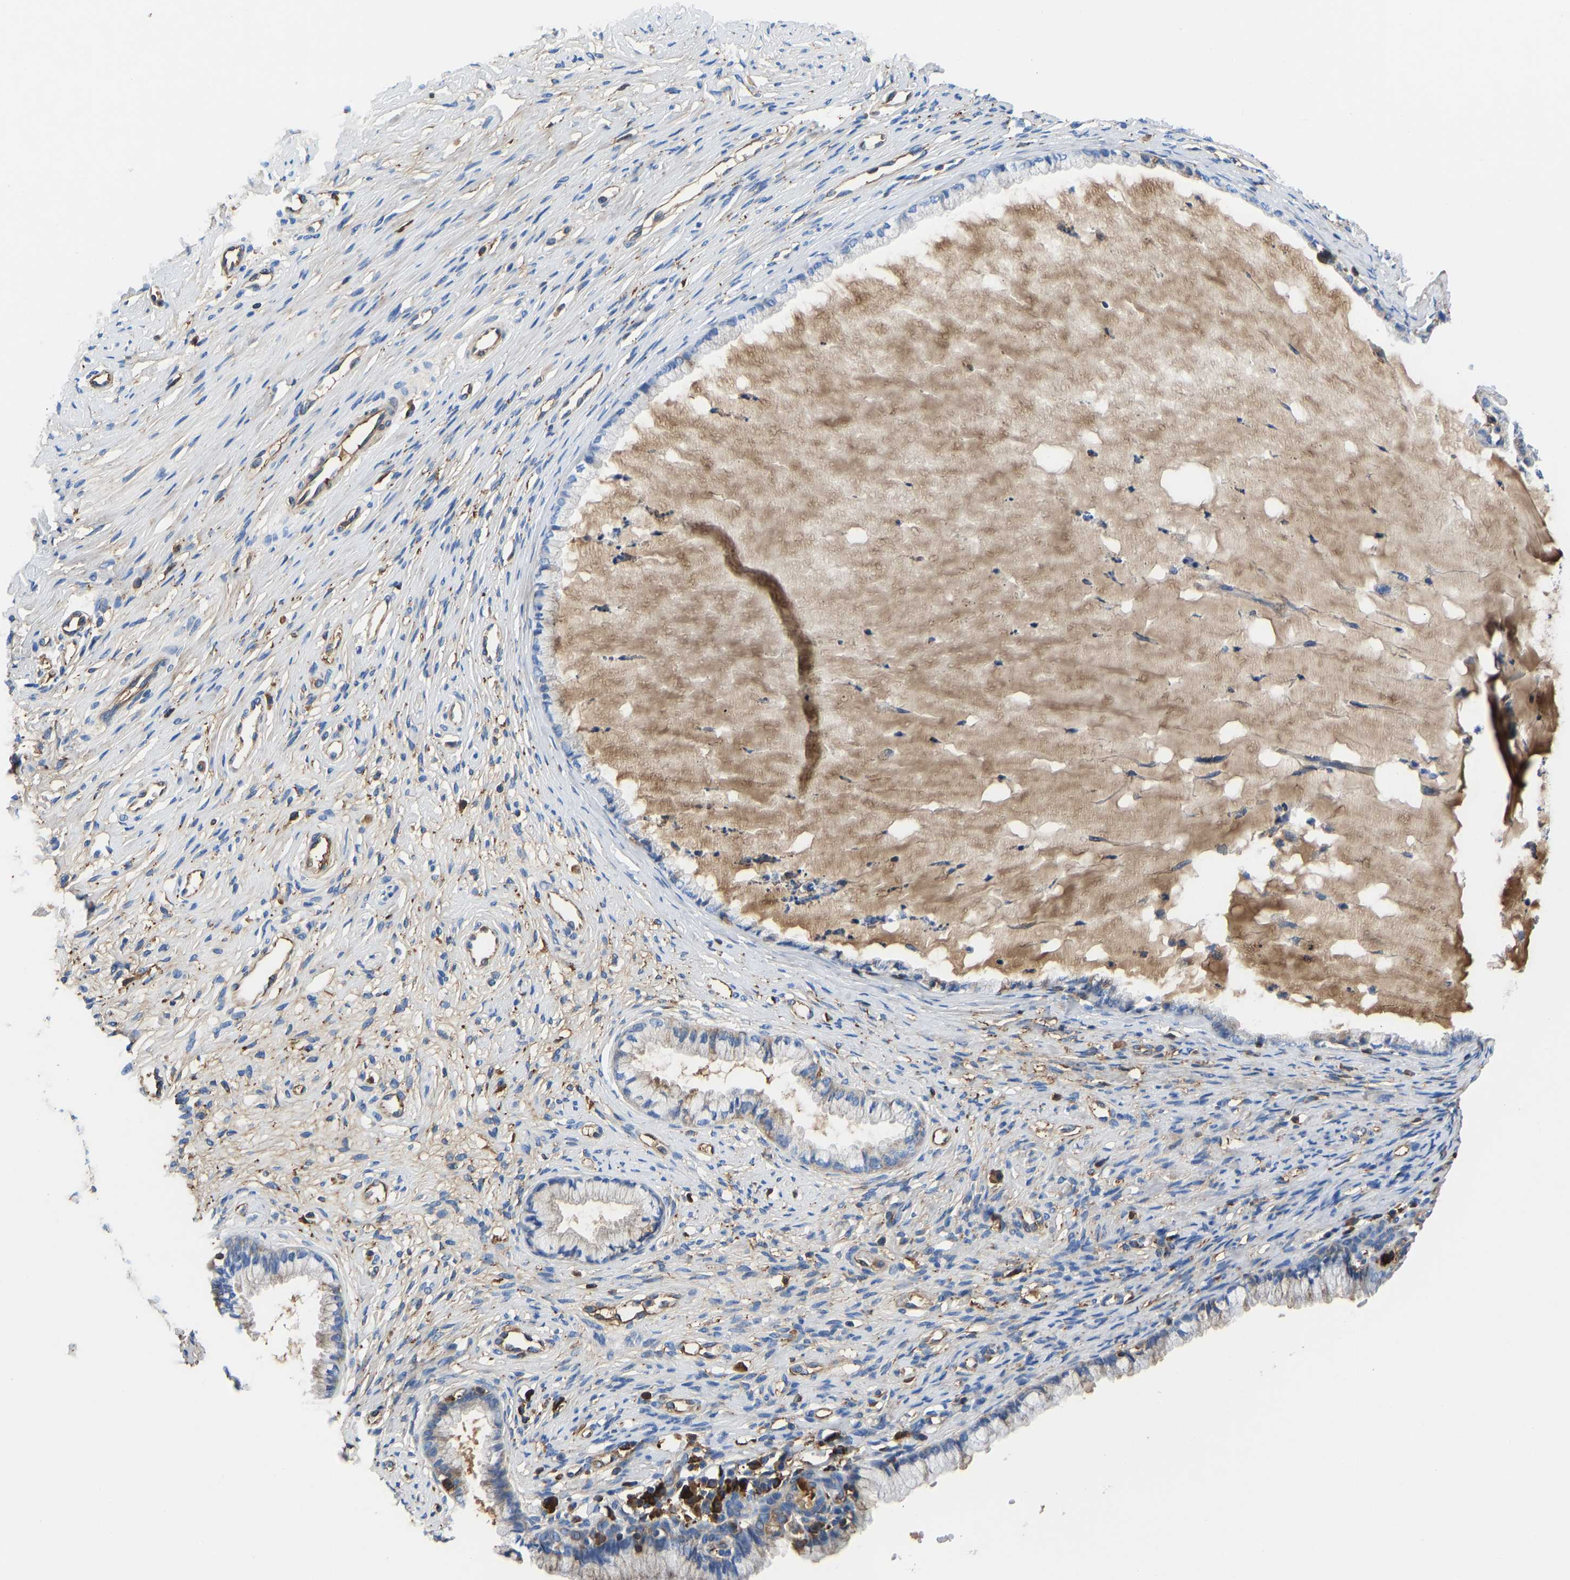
{"staining": {"intensity": "weak", "quantity": "25%-75%", "location": "cytoplasmic/membranous"}, "tissue": "cervix", "cell_type": "Glandular cells", "image_type": "normal", "snomed": [{"axis": "morphology", "description": "Normal tissue, NOS"}, {"axis": "topography", "description": "Cervix"}], "caption": "Cervix stained with IHC shows weak cytoplasmic/membranous positivity in approximately 25%-75% of glandular cells.", "gene": "HSPG2", "patient": {"sex": "female", "age": 77}}